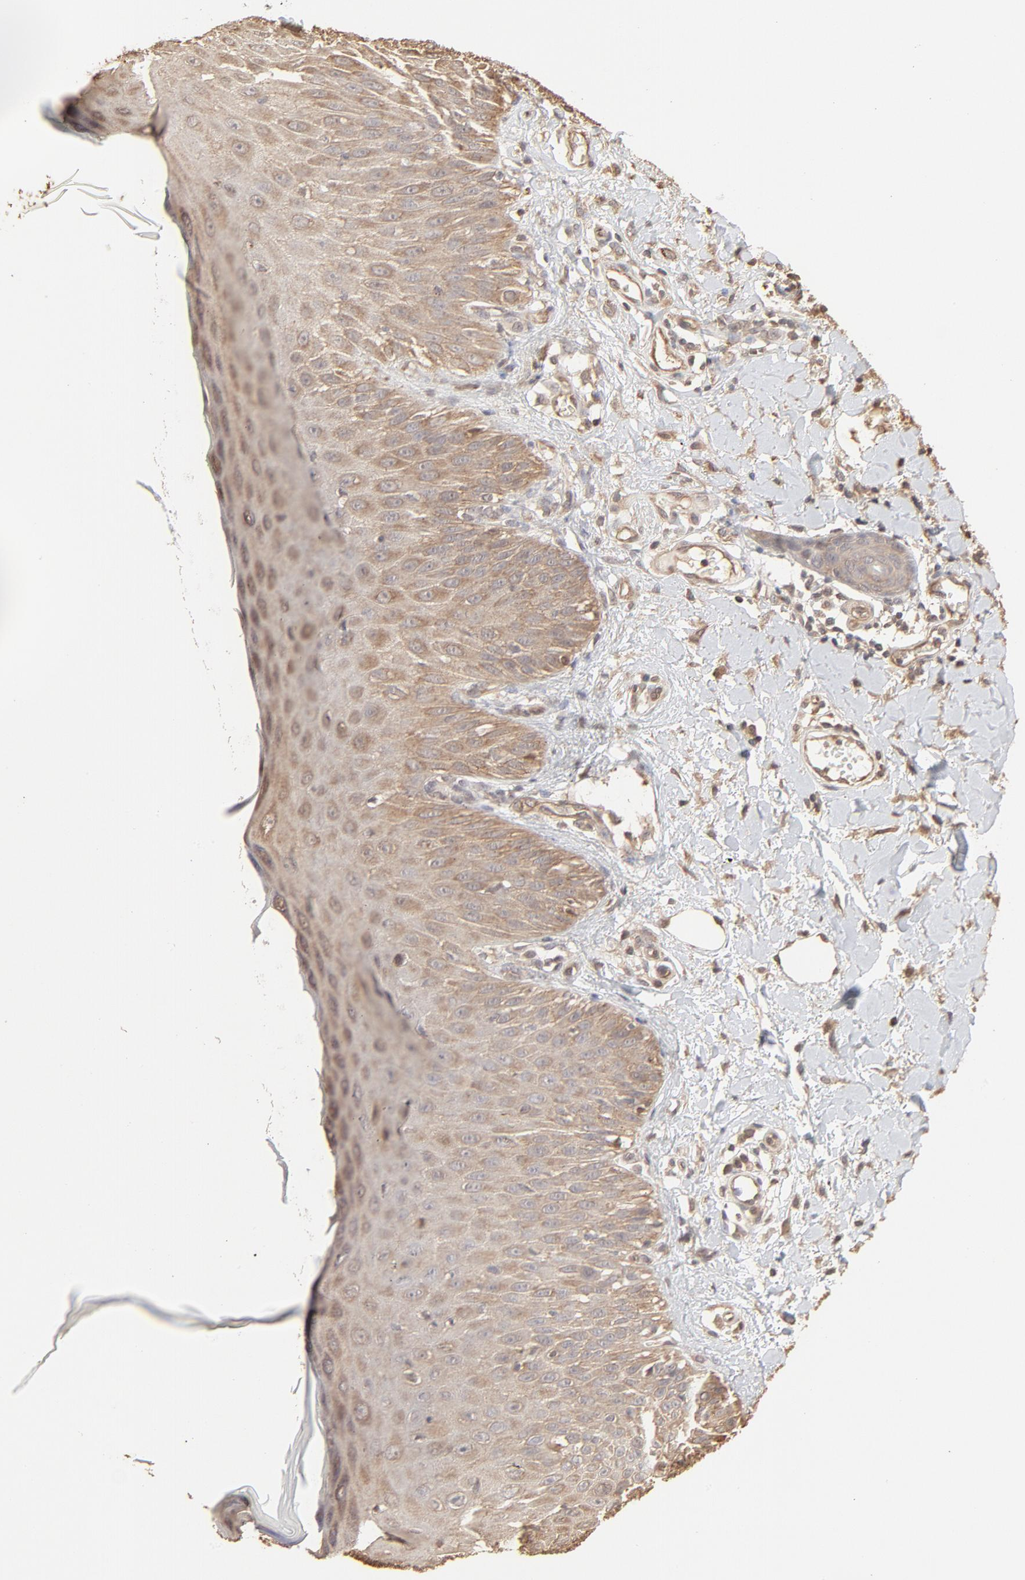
{"staining": {"intensity": "weak", "quantity": ">75%", "location": "cytoplasmic/membranous"}, "tissue": "skin cancer", "cell_type": "Tumor cells", "image_type": "cancer", "snomed": [{"axis": "morphology", "description": "Squamous cell carcinoma, NOS"}, {"axis": "topography", "description": "Skin"}], "caption": "Squamous cell carcinoma (skin) stained with a brown dye reveals weak cytoplasmic/membranous positive positivity in approximately >75% of tumor cells.", "gene": "PPP2CA", "patient": {"sex": "male", "age": 24}}